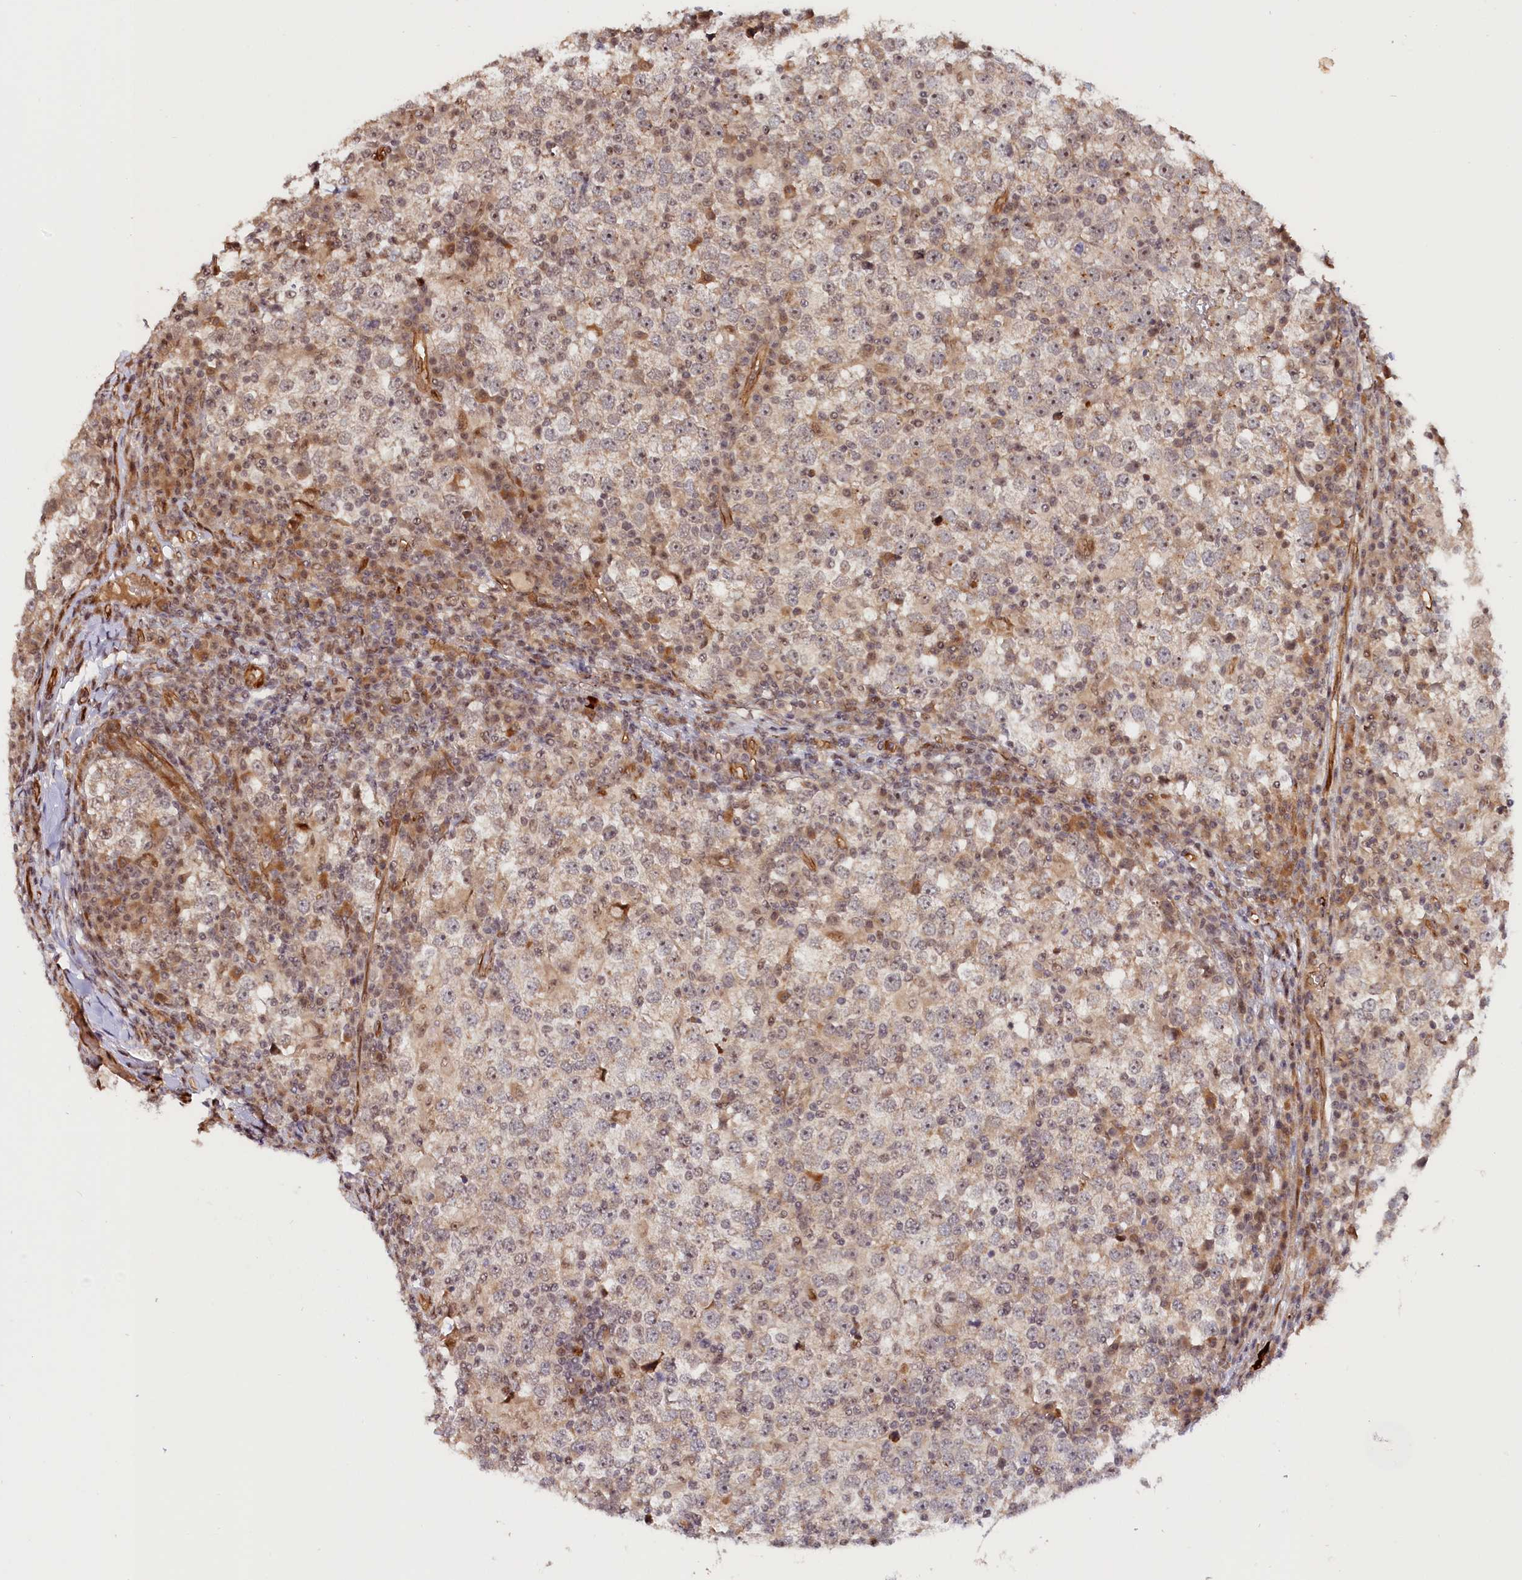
{"staining": {"intensity": "weak", "quantity": "25%-75%", "location": "cytoplasmic/membranous,nuclear"}, "tissue": "testis cancer", "cell_type": "Tumor cells", "image_type": "cancer", "snomed": [{"axis": "morphology", "description": "Seminoma, NOS"}, {"axis": "topography", "description": "Testis"}], "caption": "Weak cytoplasmic/membranous and nuclear expression is seen in approximately 25%-75% of tumor cells in testis cancer.", "gene": "ANKRD24", "patient": {"sex": "male", "age": 65}}